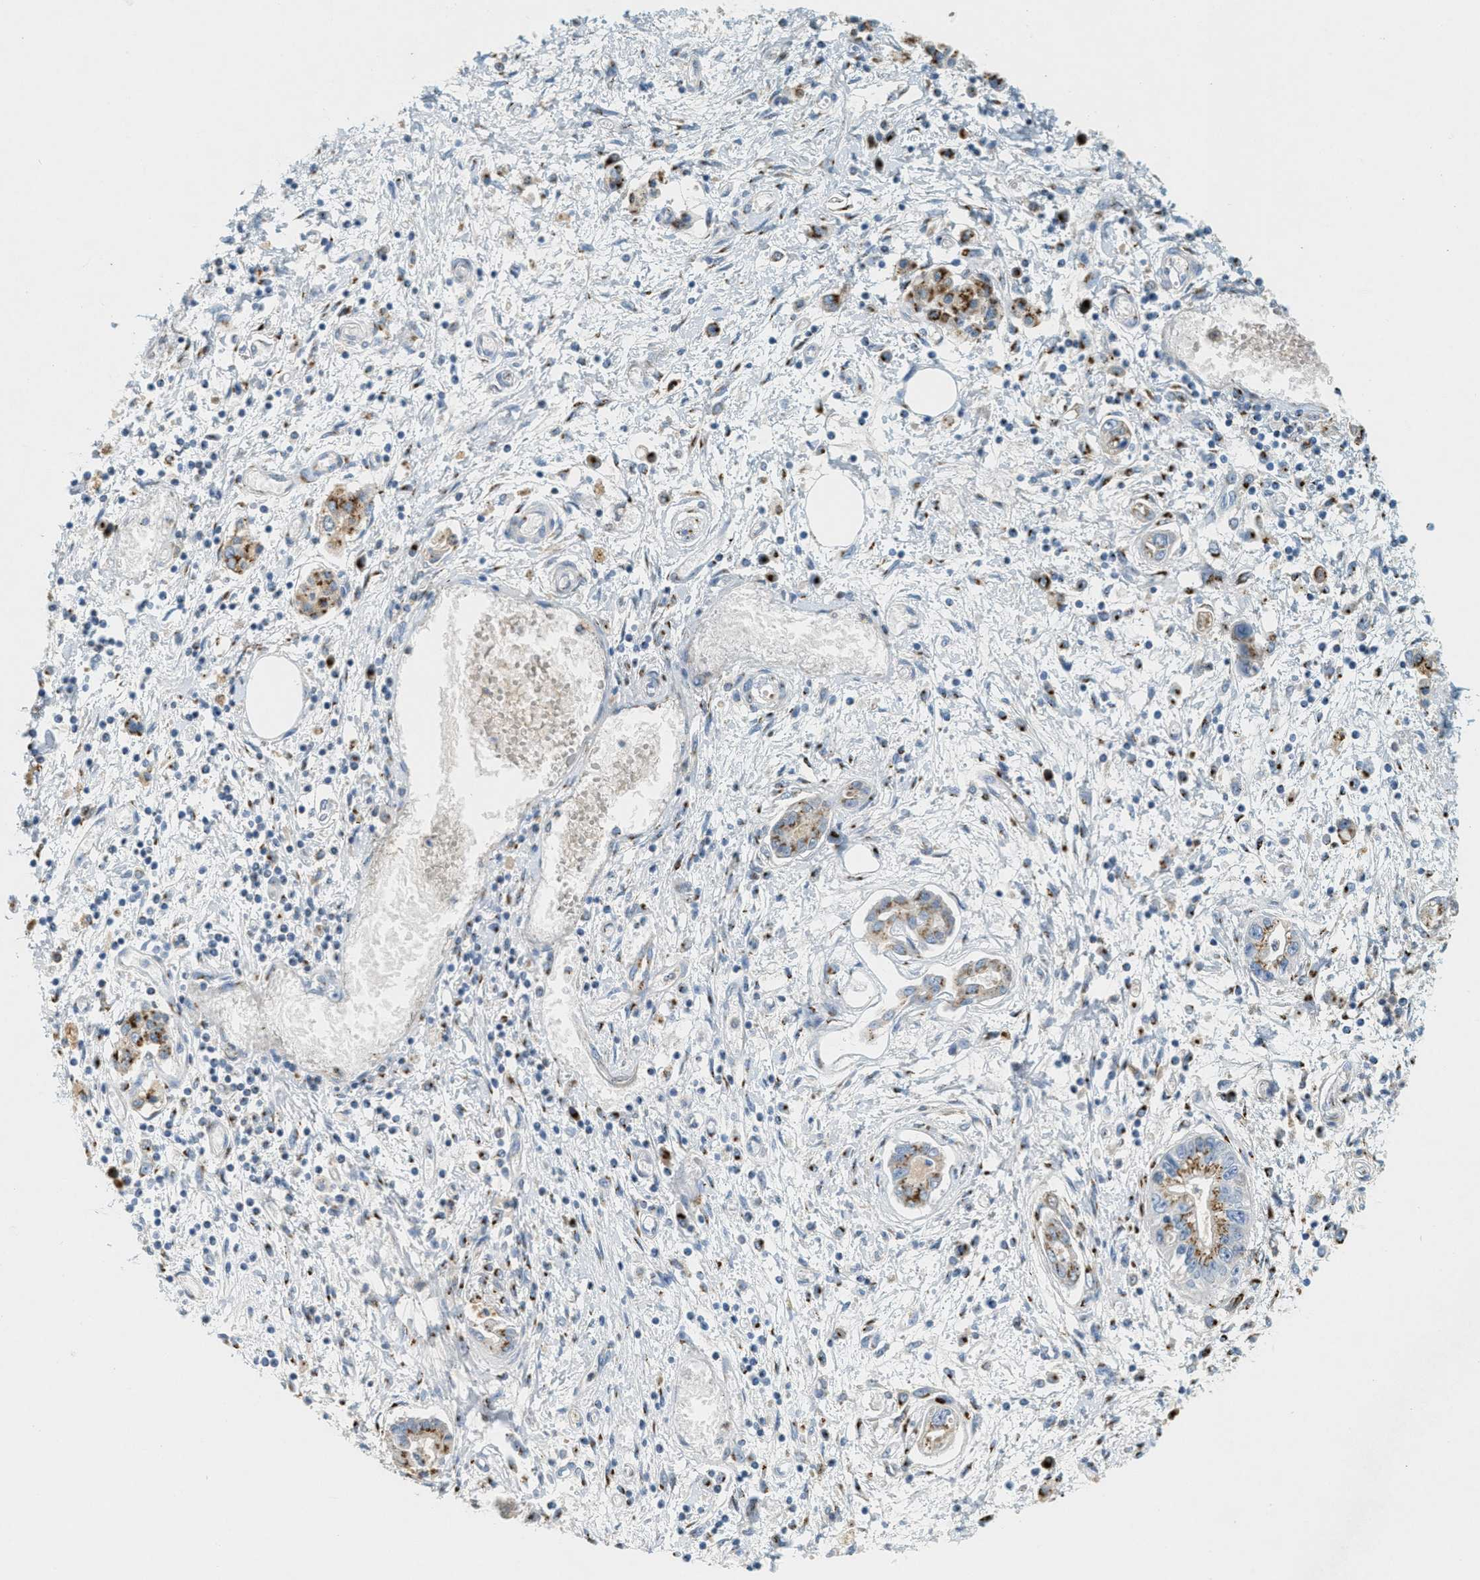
{"staining": {"intensity": "moderate", "quantity": "25%-75%", "location": "cytoplasmic/membranous"}, "tissue": "pancreatic cancer", "cell_type": "Tumor cells", "image_type": "cancer", "snomed": [{"axis": "morphology", "description": "Adenocarcinoma, NOS"}, {"axis": "topography", "description": "Pancreas"}], "caption": "The immunohistochemical stain labels moderate cytoplasmic/membranous positivity in tumor cells of pancreatic cancer (adenocarcinoma) tissue.", "gene": "ENTPD4", "patient": {"sex": "male", "age": 56}}